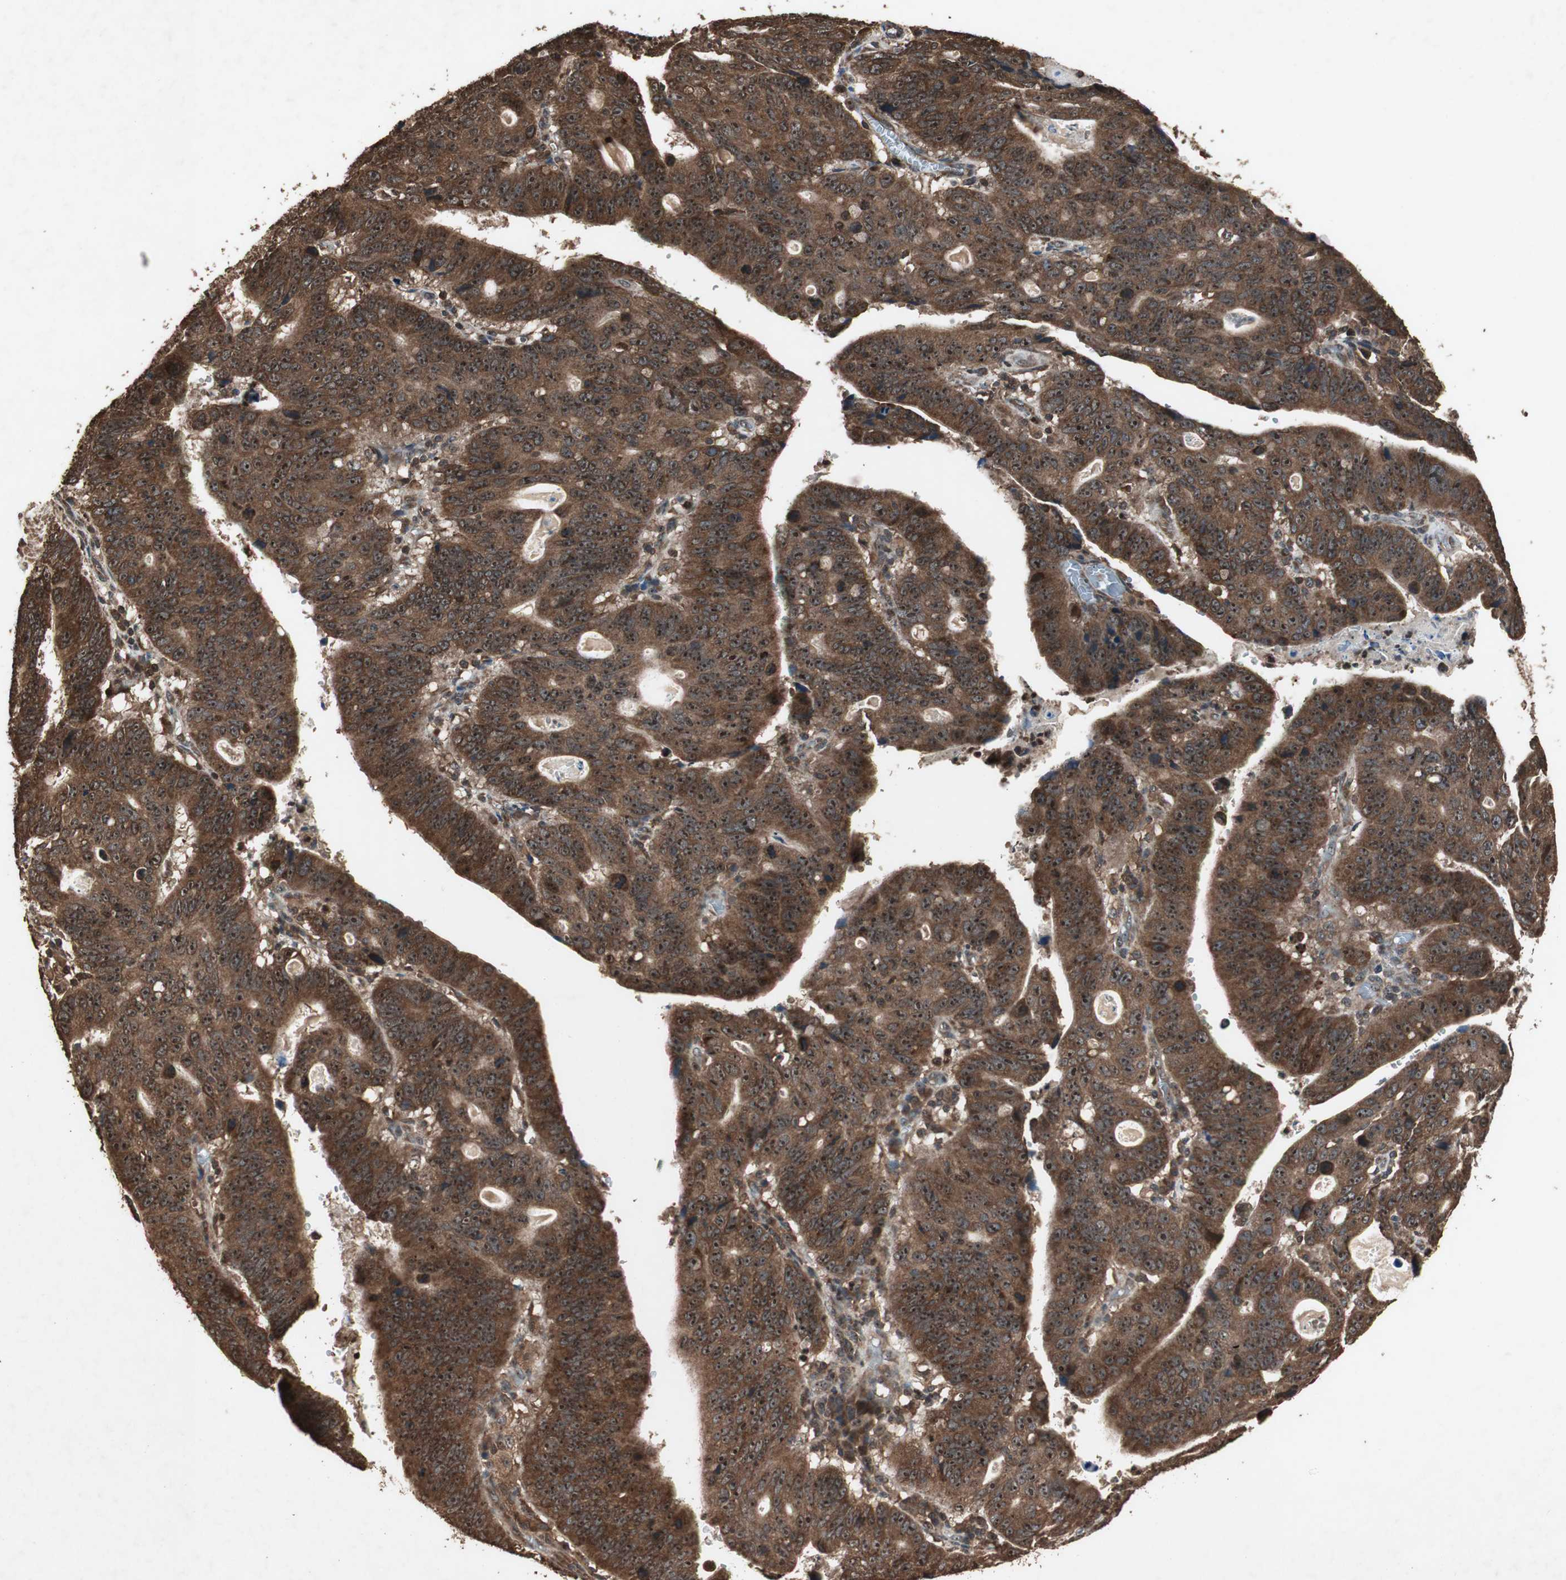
{"staining": {"intensity": "strong", "quantity": ">75%", "location": "cytoplasmic/membranous"}, "tissue": "stomach cancer", "cell_type": "Tumor cells", "image_type": "cancer", "snomed": [{"axis": "morphology", "description": "Adenocarcinoma, NOS"}, {"axis": "topography", "description": "Stomach"}], "caption": "Strong cytoplasmic/membranous protein staining is appreciated in approximately >75% of tumor cells in stomach adenocarcinoma. The staining was performed using DAB to visualize the protein expression in brown, while the nuclei were stained in blue with hematoxylin (Magnification: 20x).", "gene": "LAMTOR5", "patient": {"sex": "male", "age": 59}}